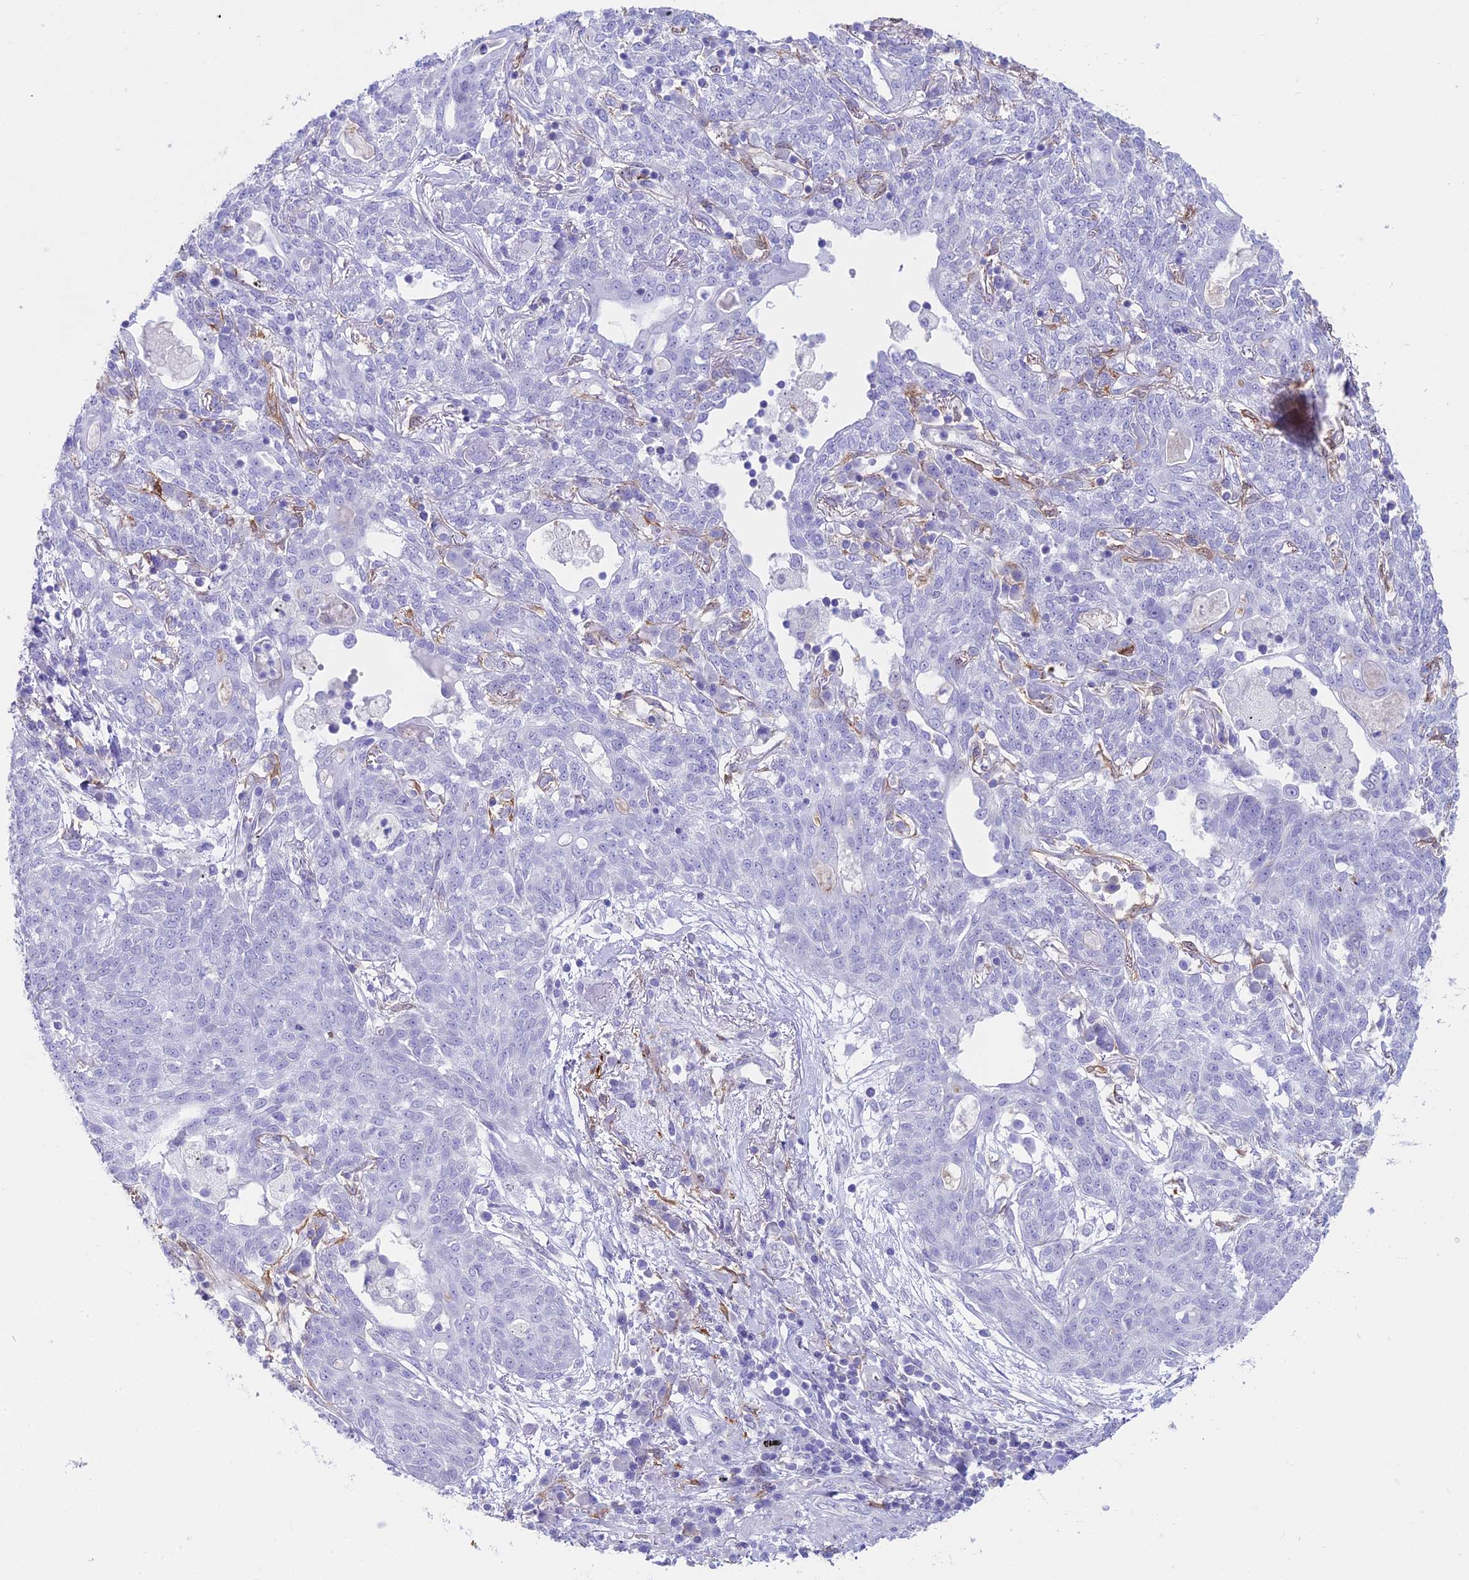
{"staining": {"intensity": "negative", "quantity": "none", "location": "none"}, "tissue": "lung cancer", "cell_type": "Tumor cells", "image_type": "cancer", "snomed": [{"axis": "morphology", "description": "Squamous cell carcinoma, NOS"}, {"axis": "topography", "description": "Lung"}], "caption": "This micrograph is of squamous cell carcinoma (lung) stained with immunohistochemistry (IHC) to label a protein in brown with the nuclei are counter-stained blue. There is no expression in tumor cells. (DAB immunohistochemistry visualized using brightfield microscopy, high magnification).", "gene": "CC2D2A", "patient": {"sex": "female", "age": 70}}